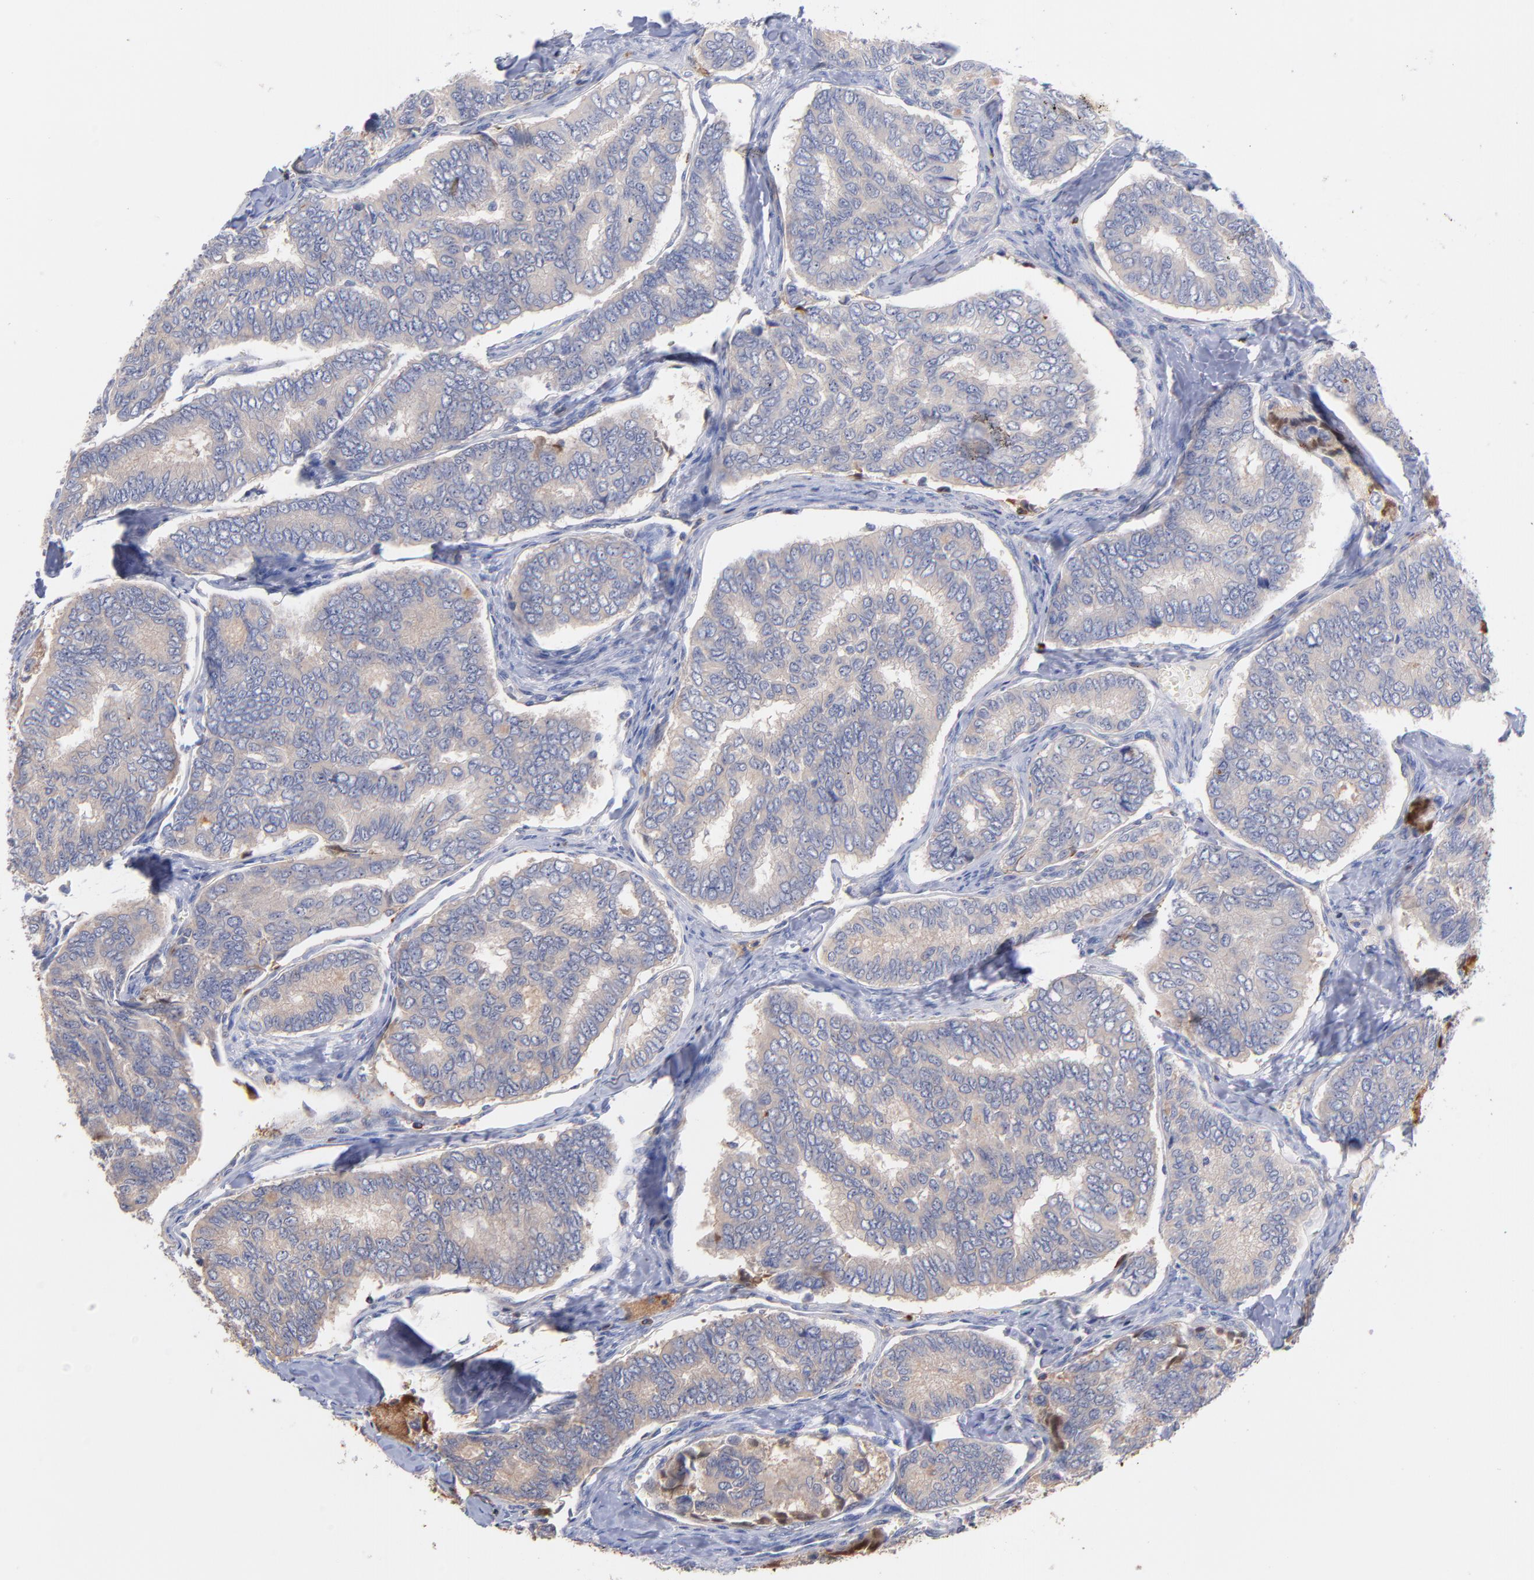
{"staining": {"intensity": "weak", "quantity": "<25%", "location": "cytoplasmic/membranous"}, "tissue": "thyroid cancer", "cell_type": "Tumor cells", "image_type": "cancer", "snomed": [{"axis": "morphology", "description": "Papillary adenocarcinoma, NOS"}, {"axis": "topography", "description": "Thyroid gland"}], "caption": "A histopathology image of thyroid cancer (papillary adenocarcinoma) stained for a protein demonstrates no brown staining in tumor cells.", "gene": "KREMEN2", "patient": {"sex": "female", "age": 35}}